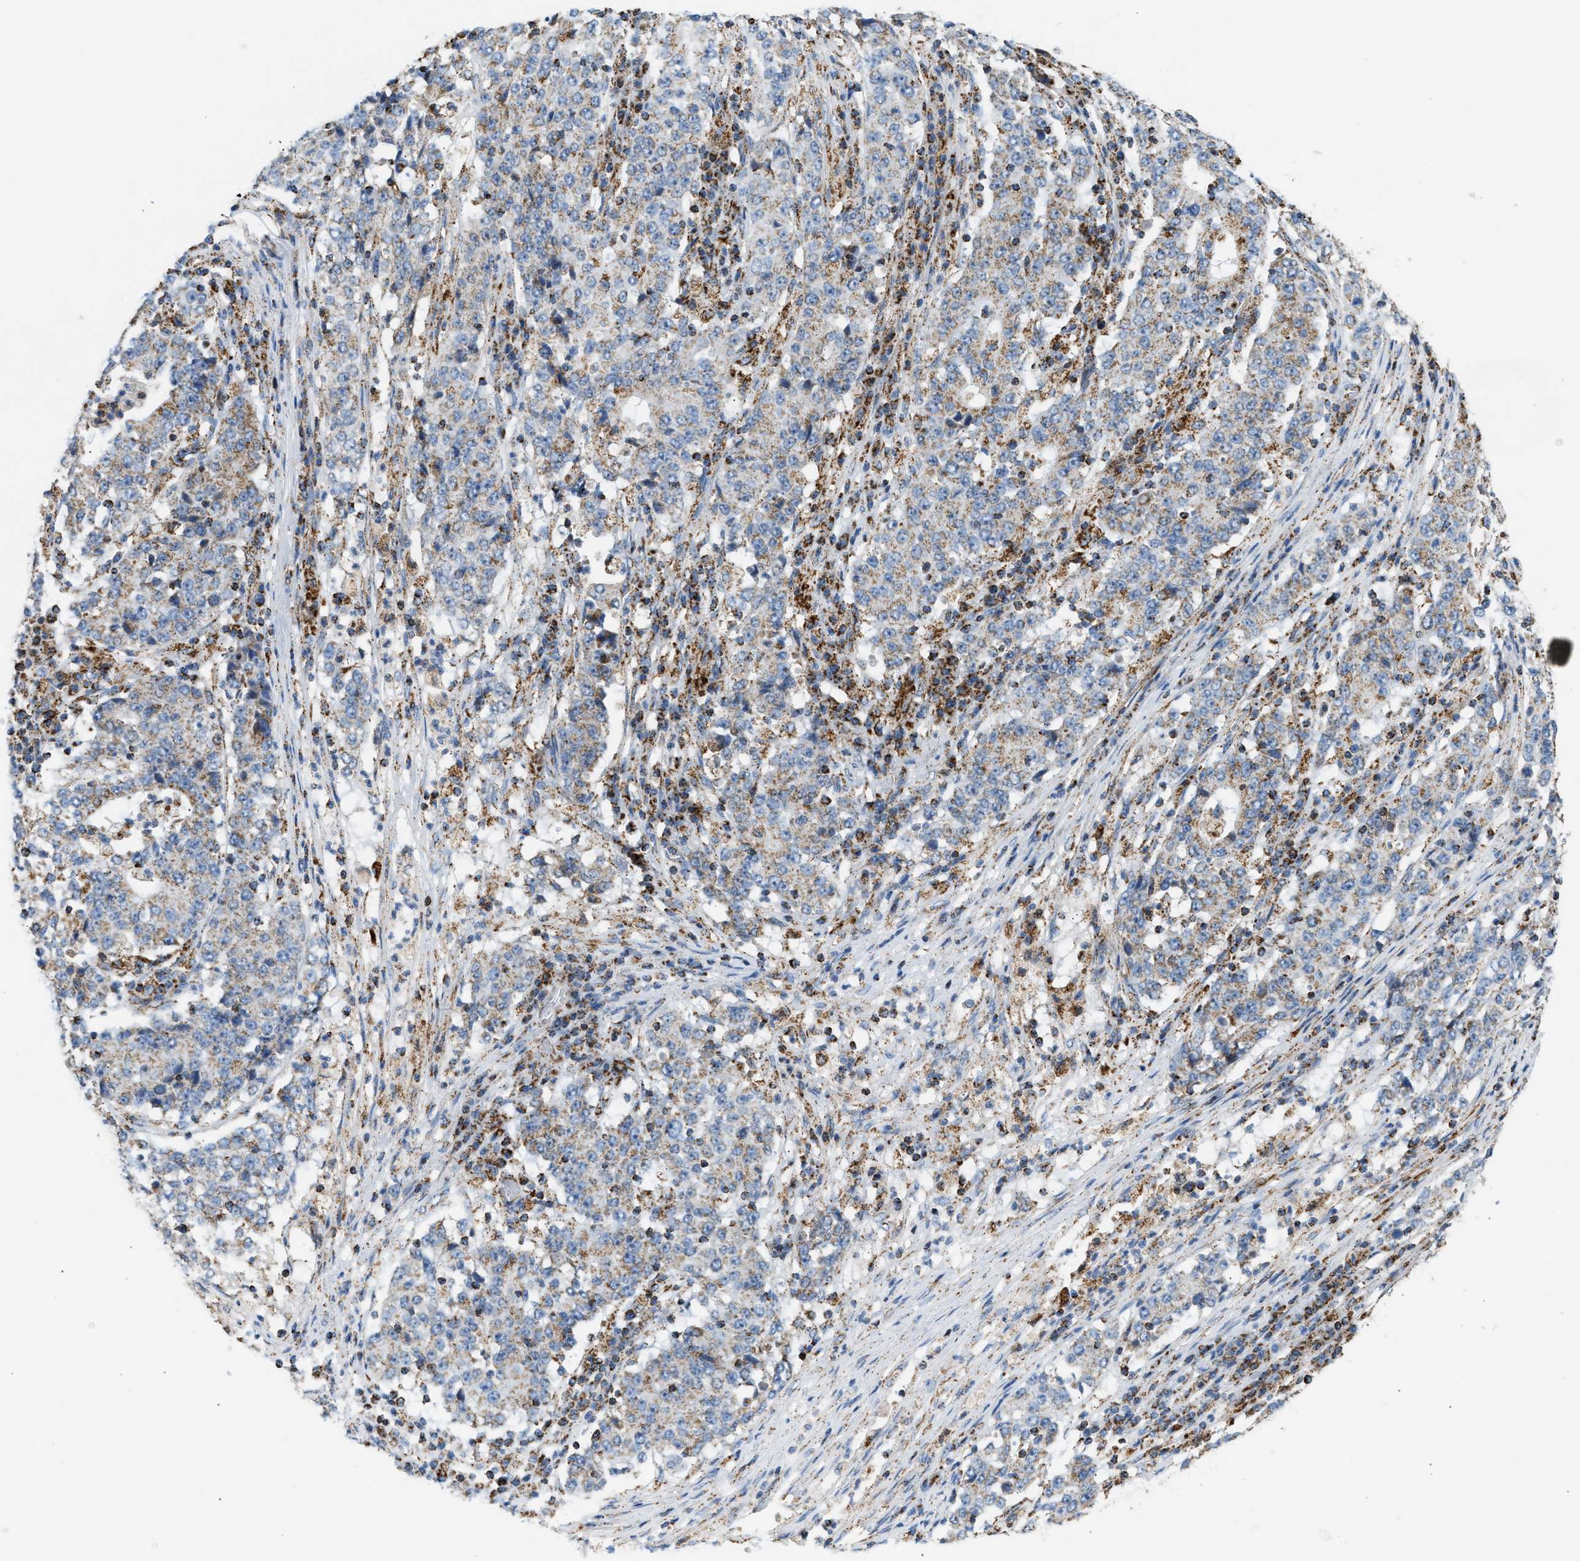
{"staining": {"intensity": "moderate", "quantity": ">75%", "location": "cytoplasmic/membranous"}, "tissue": "stomach cancer", "cell_type": "Tumor cells", "image_type": "cancer", "snomed": [{"axis": "morphology", "description": "Adenocarcinoma, NOS"}, {"axis": "topography", "description": "Stomach"}], "caption": "Human adenocarcinoma (stomach) stained for a protein (brown) exhibits moderate cytoplasmic/membranous positive positivity in about >75% of tumor cells.", "gene": "OGDH", "patient": {"sex": "male", "age": 59}}